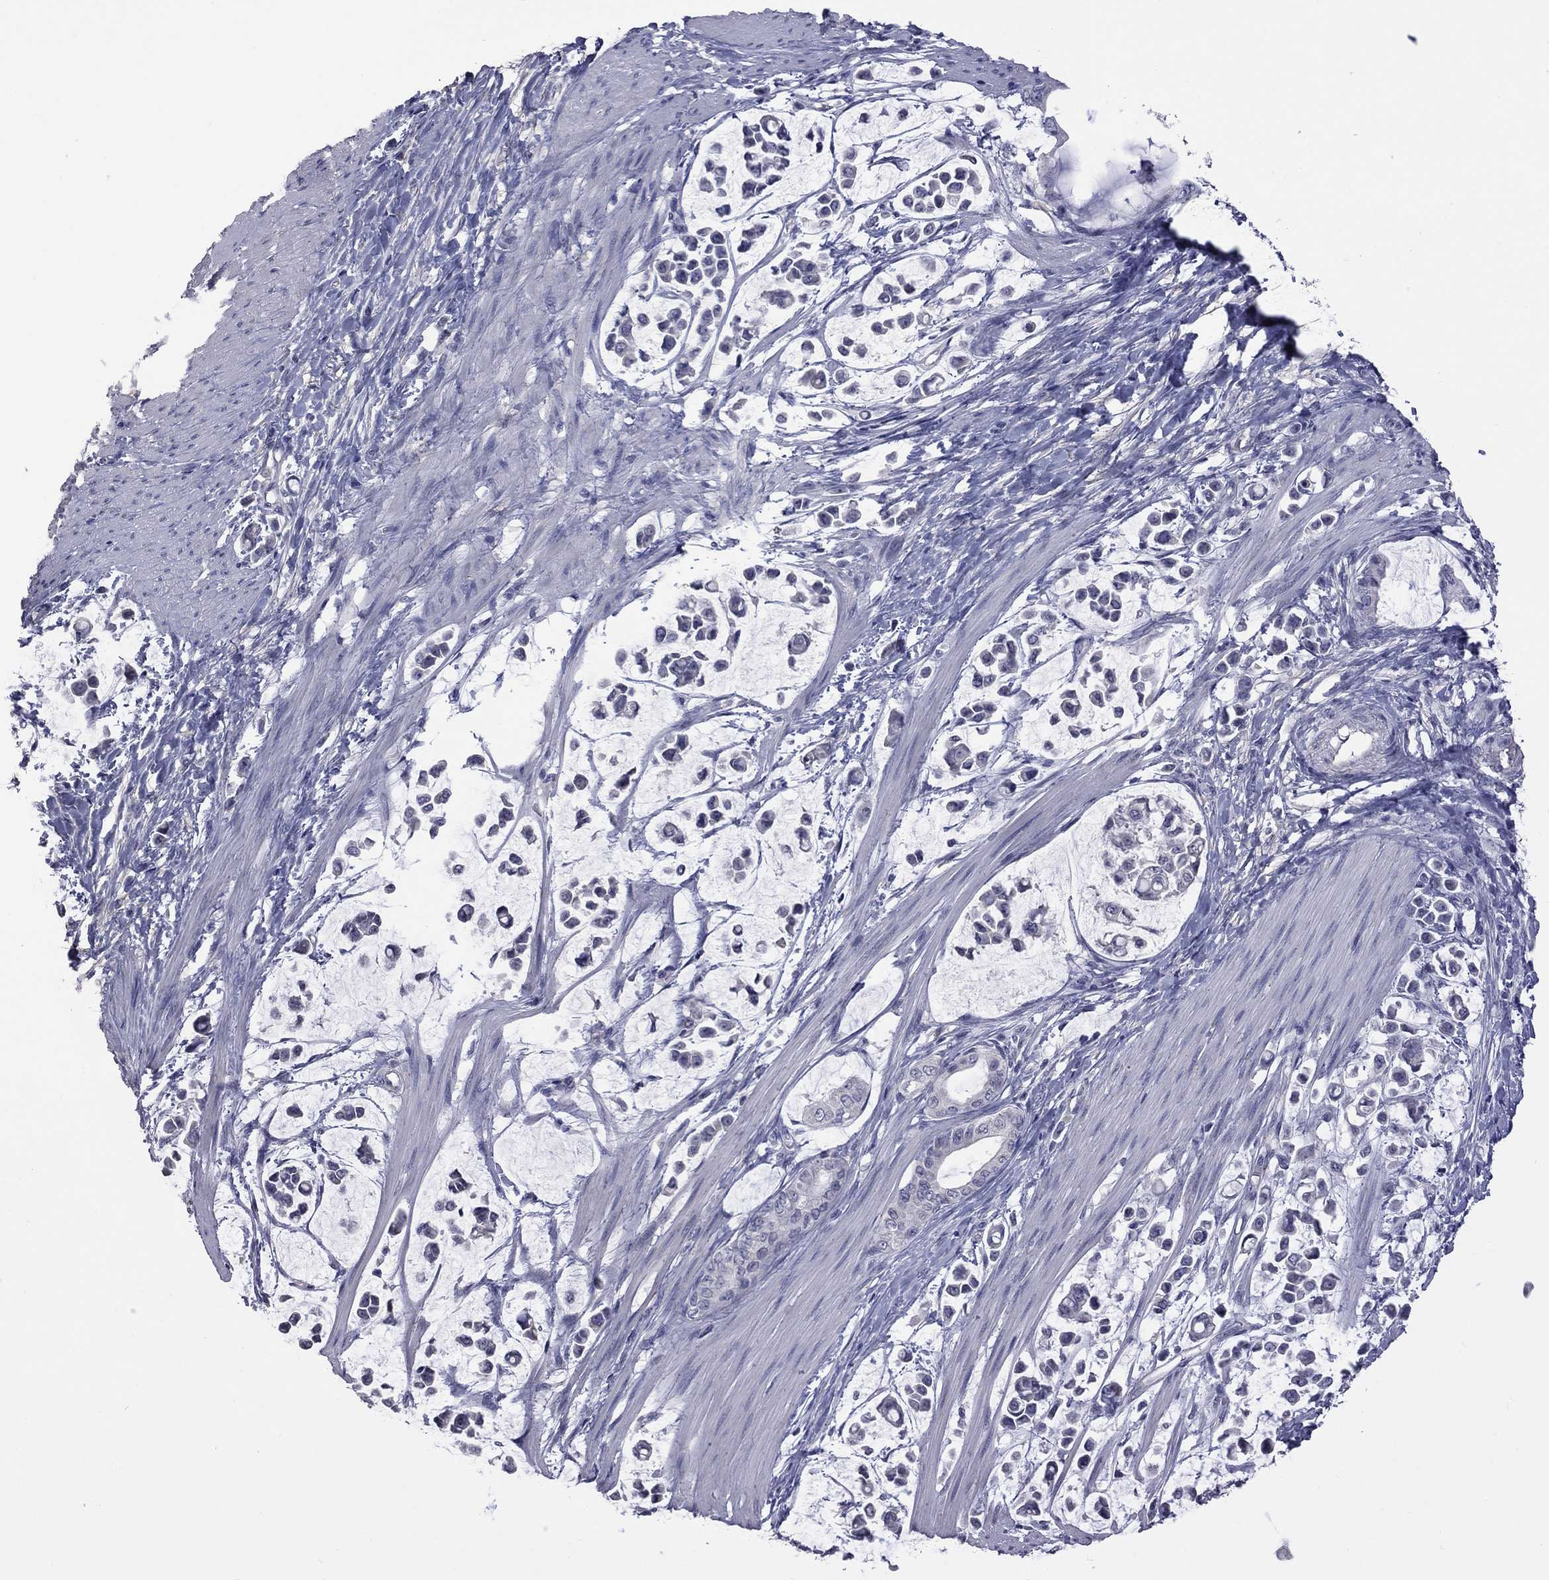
{"staining": {"intensity": "negative", "quantity": "none", "location": "none"}, "tissue": "stomach cancer", "cell_type": "Tumor cells", "image_type": "cancer", "snomed": [{"axis": "morphology", "description": "Adenocarcinoma, NOS"}, {"axis": "topography", "description": "Stomach"}], "caption": "Stomach cancer stained for a protein using immunohistochemistry displays no staining tumor cells.", "gene": "HYLS1", "patient": {"sex": "male", "age": 82}}